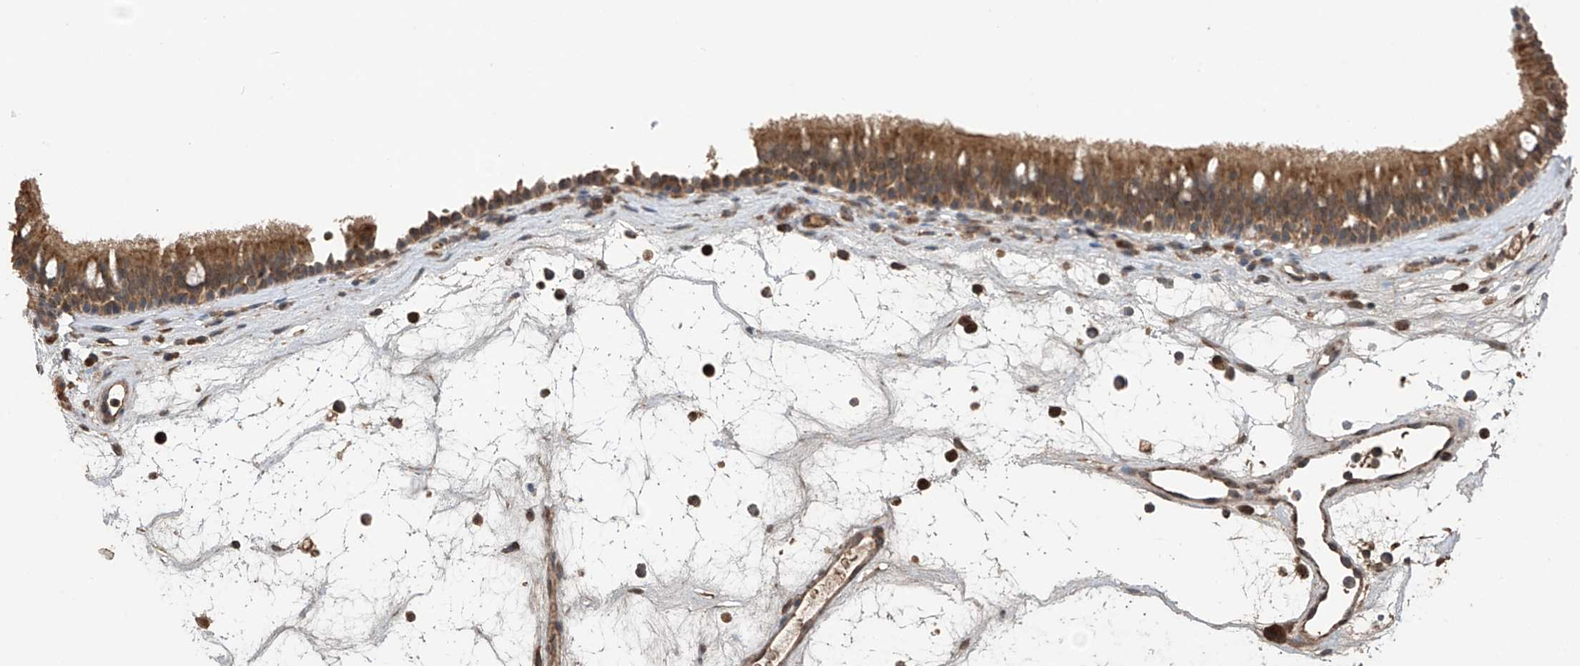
{"staining": {"intensity": "moderate", "quantity": ">75%", "location": "cytoplasmic/membranous,nuclear"}, "tissue": "nasopharynx", "cell_type": "Respiratory epithelial cells", "image_type": "normal", "snomed": [{"axis": "morphology", "description": "Normal tissue, NOS"}, {"axis": "morphology", "description": "Inflammation, NOS"}, {"axis": "morphology", "description": "Malignant melanoma, Metastatic site"}, {"axis": "topography", "description": "Nasopharynx"}], "caption": "DAB (3,3'-diaminobenzidine) immunohistochemical staining of normal human nasopharynx exhibits moderate cytoplasmic/membranous,nuclear protein positivity in about >75% of respiratory epithelial cells. Nuclei are stained in blue.", "gene": "PNPT1", "patient": {"sex": "male", "age": 70}}